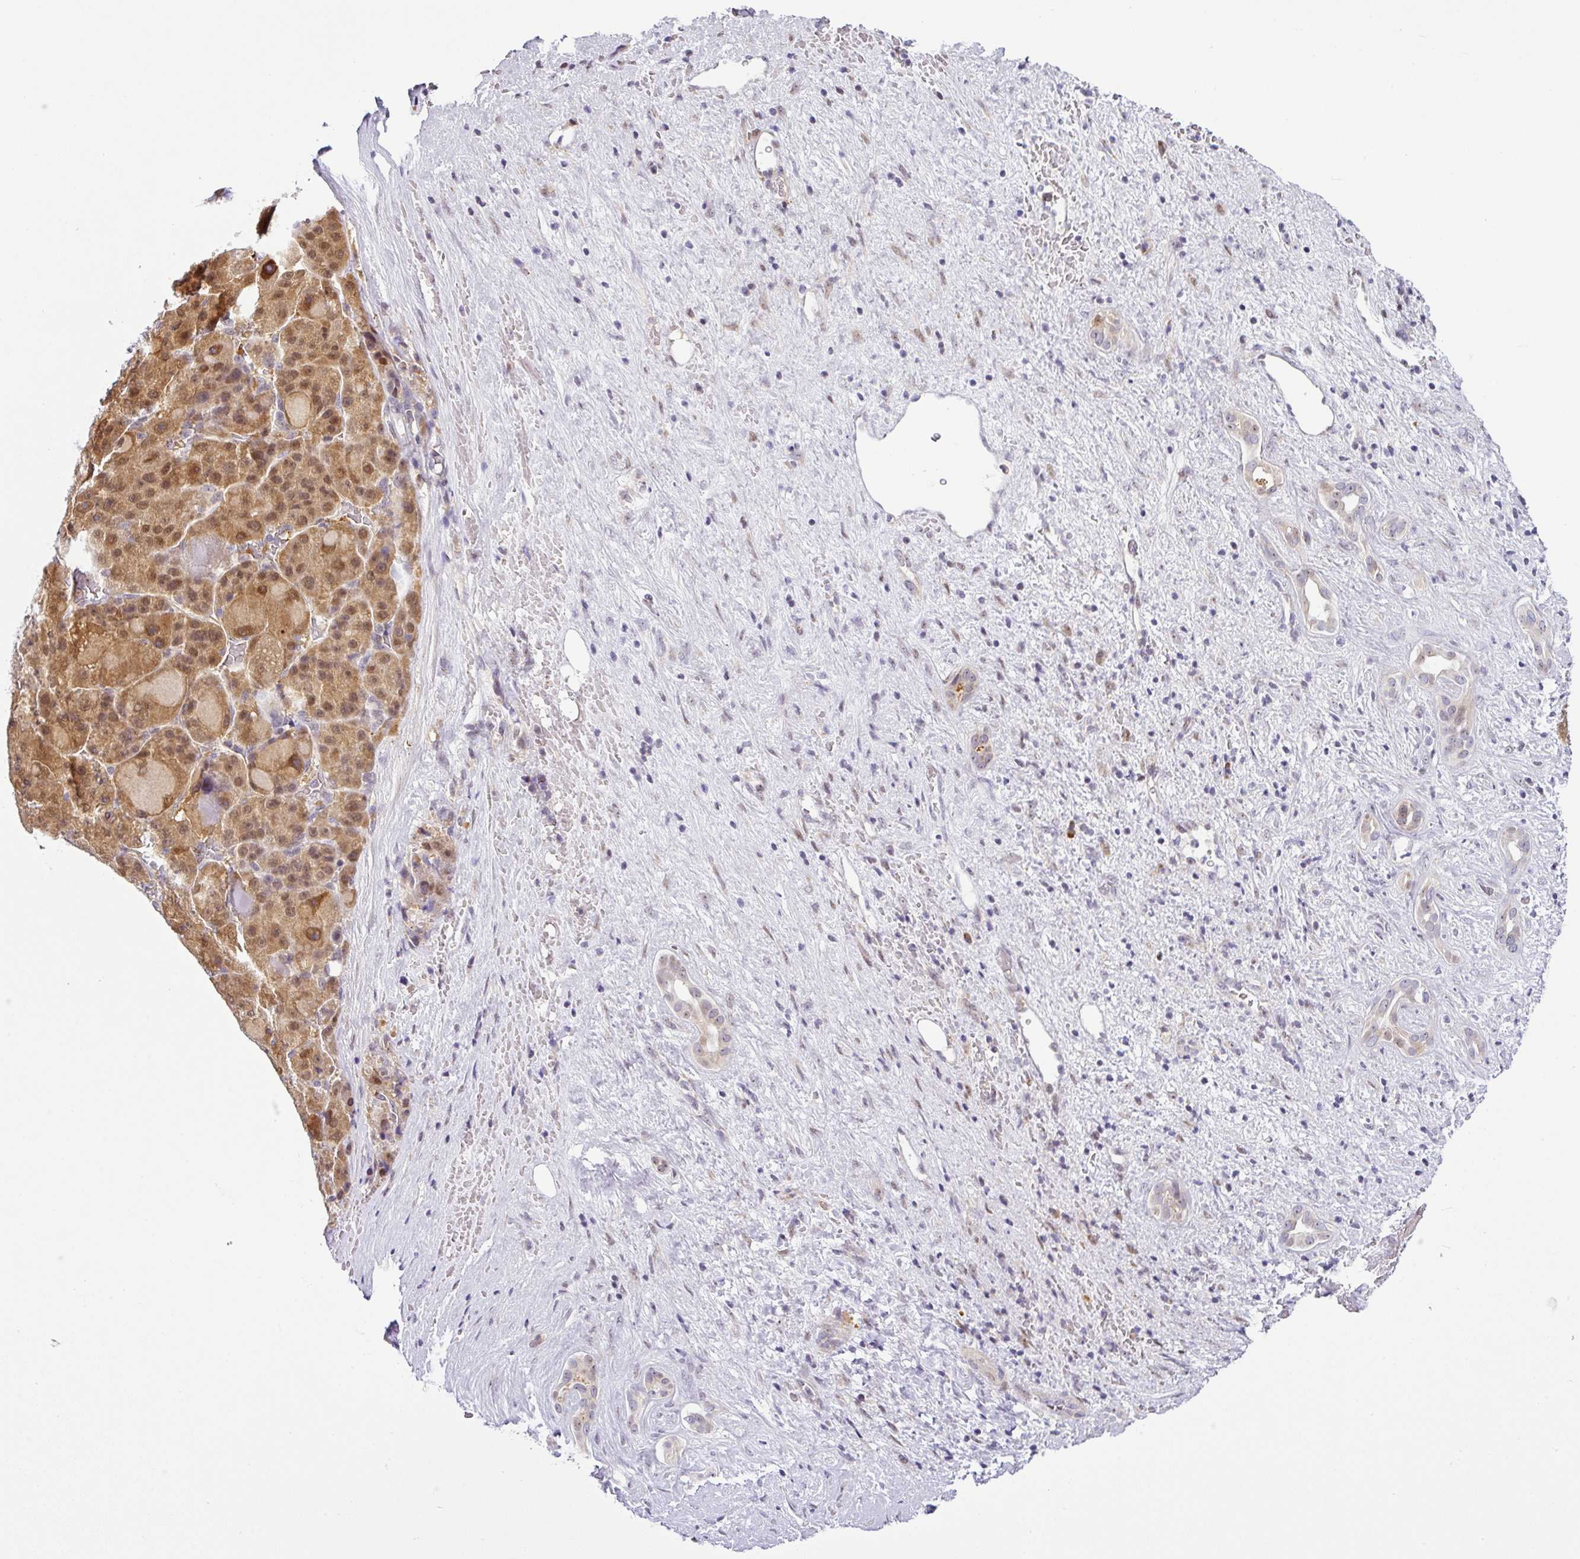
{"staining": {"intensity": "moderate", "quantity": ">75%", "location": "cytoplasmic/membranous,nuclear"}, "tissue": "liver cancer", "cell_type": "Tumor cells", "image_type": "cancer", "snomed": [{"axis": "morphology", "description": "Carcinoma, Hepatocellular, NOS"}, {"axis": "topography", "description": "Liver"}], "caption": "DAB (3,3'-diaminobenzidine) immunohistochemical staining of human hepatocellular carcinoma (liver) demonstrates moderate cytoplasmic/membranous and nuclear protein positivity in about >75% of tumor cells. Using DAB (3,3'-diaminobenzidine) (brown) and hematoxylin (blue) stains, captured at high magnification using brightfield microscopy.", "gene": "NDUFB2", "patient": {"sex": "male", "age": 76}}